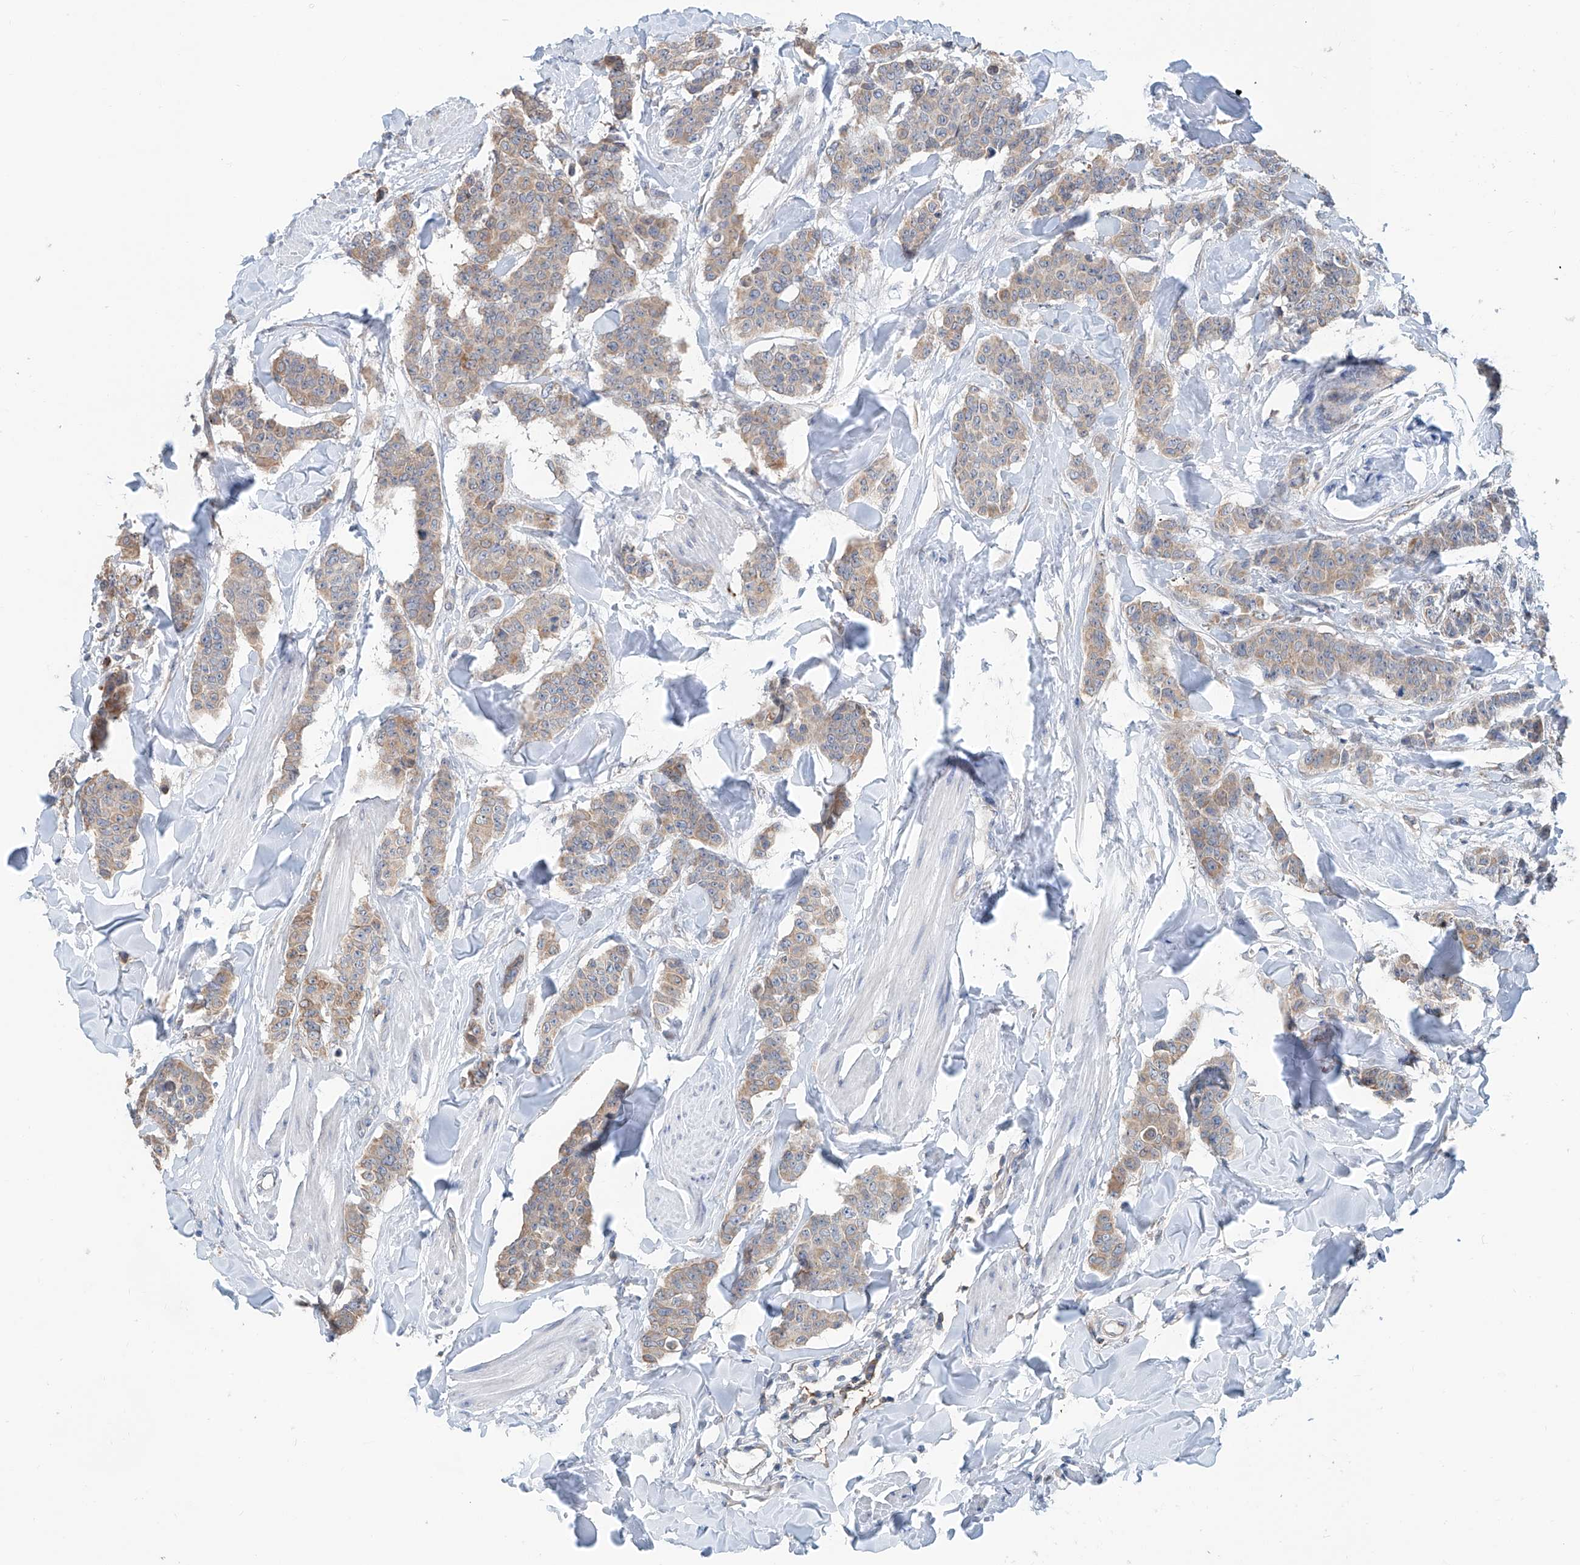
{"staining": {"intensity": "weak", "quantity": ">75%", "location": "cytoplasmic/membranous"}, "tissue": "breast cancer", "cell_type": "Tumor cells", "image_type": "cancer", "snomed": [{"axis": "morphology", "description": "Duct carcinoma"}, {"axis": "topography", "description": "Breast"}], "caption": "Breast cancer (intraductal carcinoma) stained for a protein displays weak cytoplasmic/membranous positivity in tumor cells.", "gene": "KCNK10", "patient": {"sex": "female", "age": 40}}